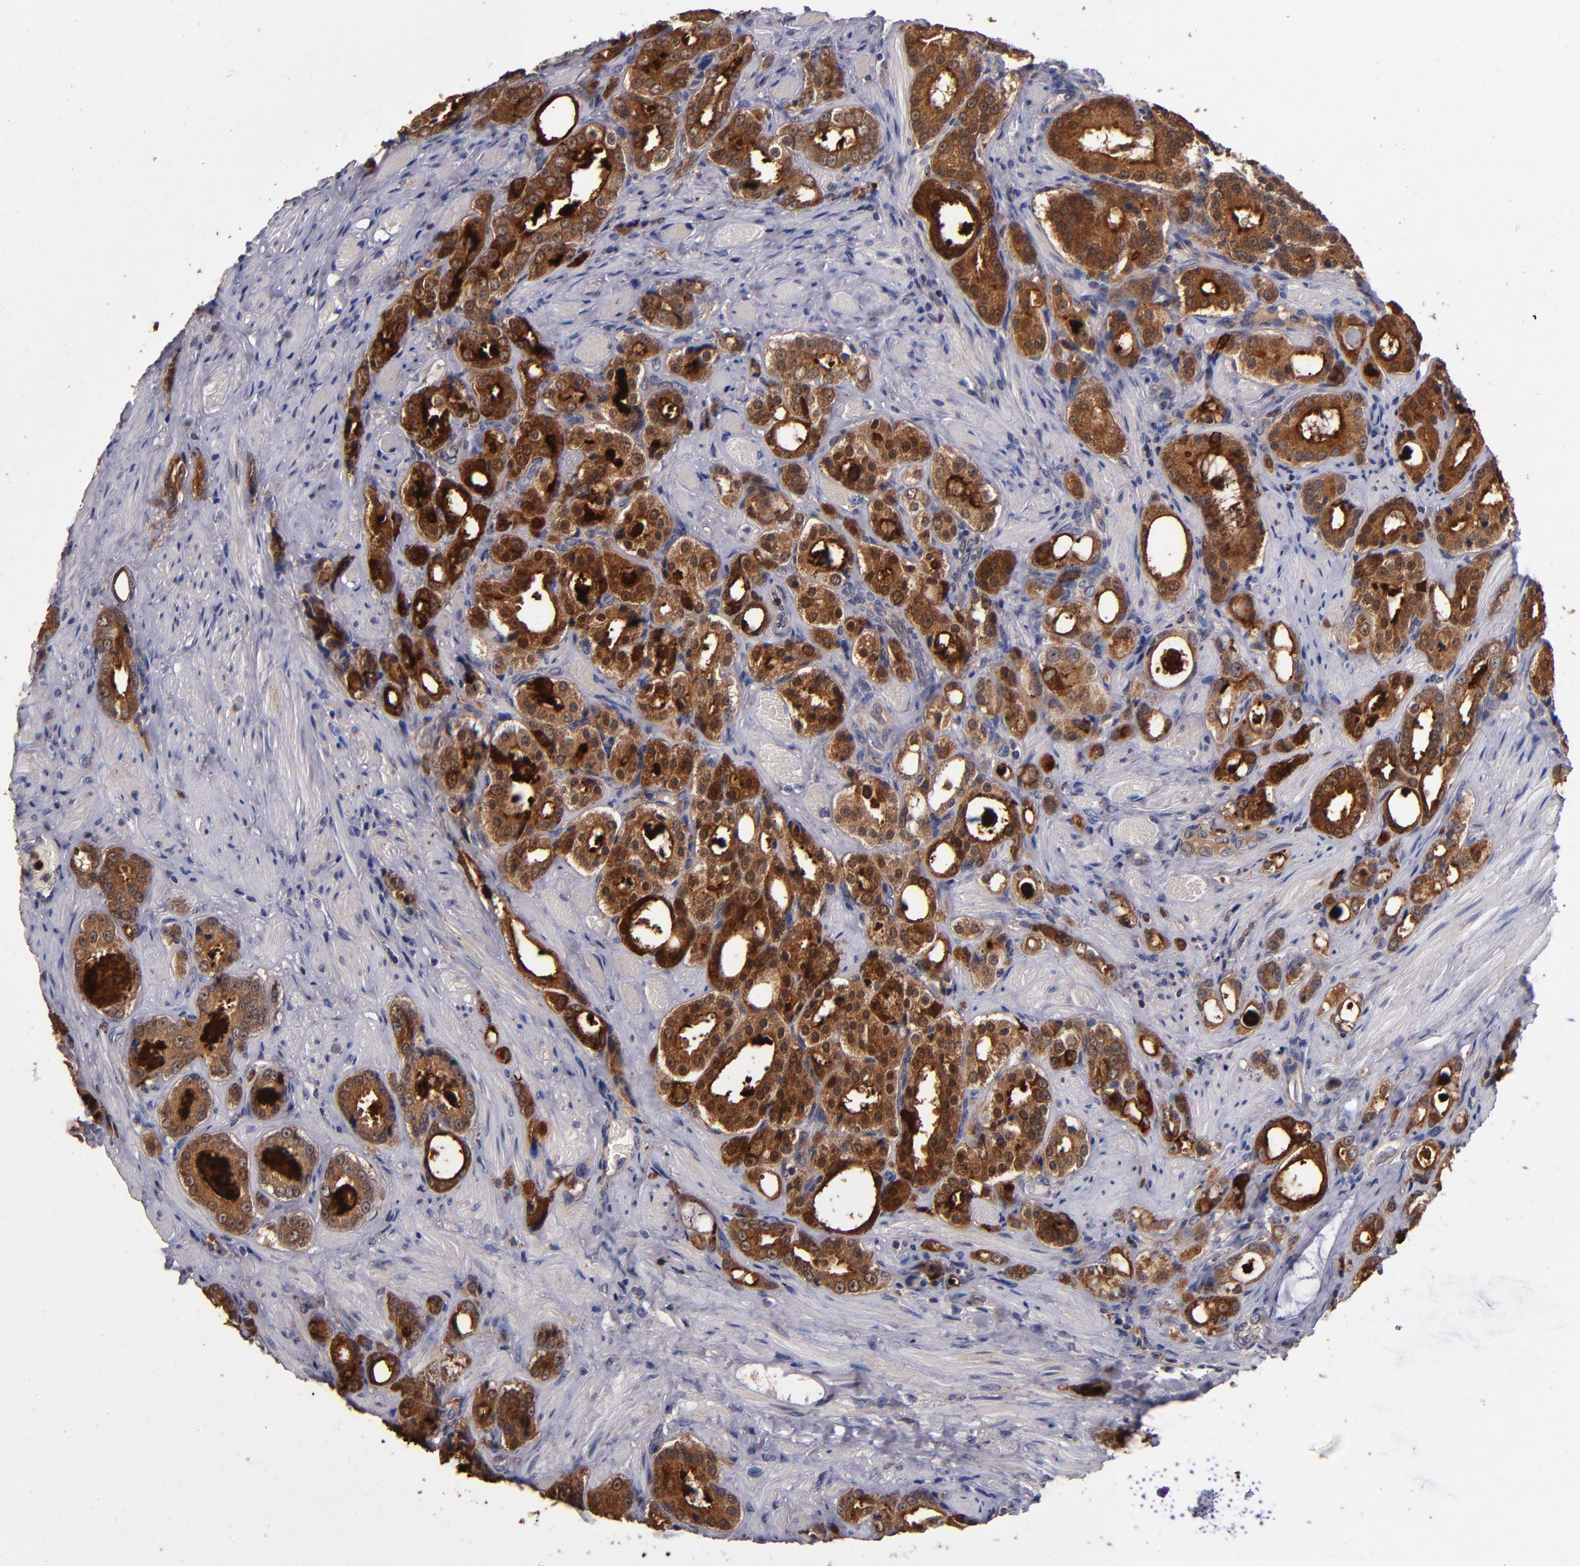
{"staining": {"intensity": "strong", "quantity": ">75%", "location": "cytoplasmic/membranous"}, "tissue": "prostate cancer", "cell_type": "Tumor cells", "image_type": "cancer", "snomed": [{"axis": "morphology", "description": "Adenocarcinoma, Medium grade"}, {"axis": "topography", "description": "Prostate"}], "caption": "A high-resolution histopathology image shows immunohistochemistry (IHC) staining of medium-grade adenocarcinoma (prostate), which reveals strong cytoplasmic/membranous positivity in approximately >75% of tumor cells.", "gene": "TTLL12", "patient": {"sex": "male", "age": 60}}